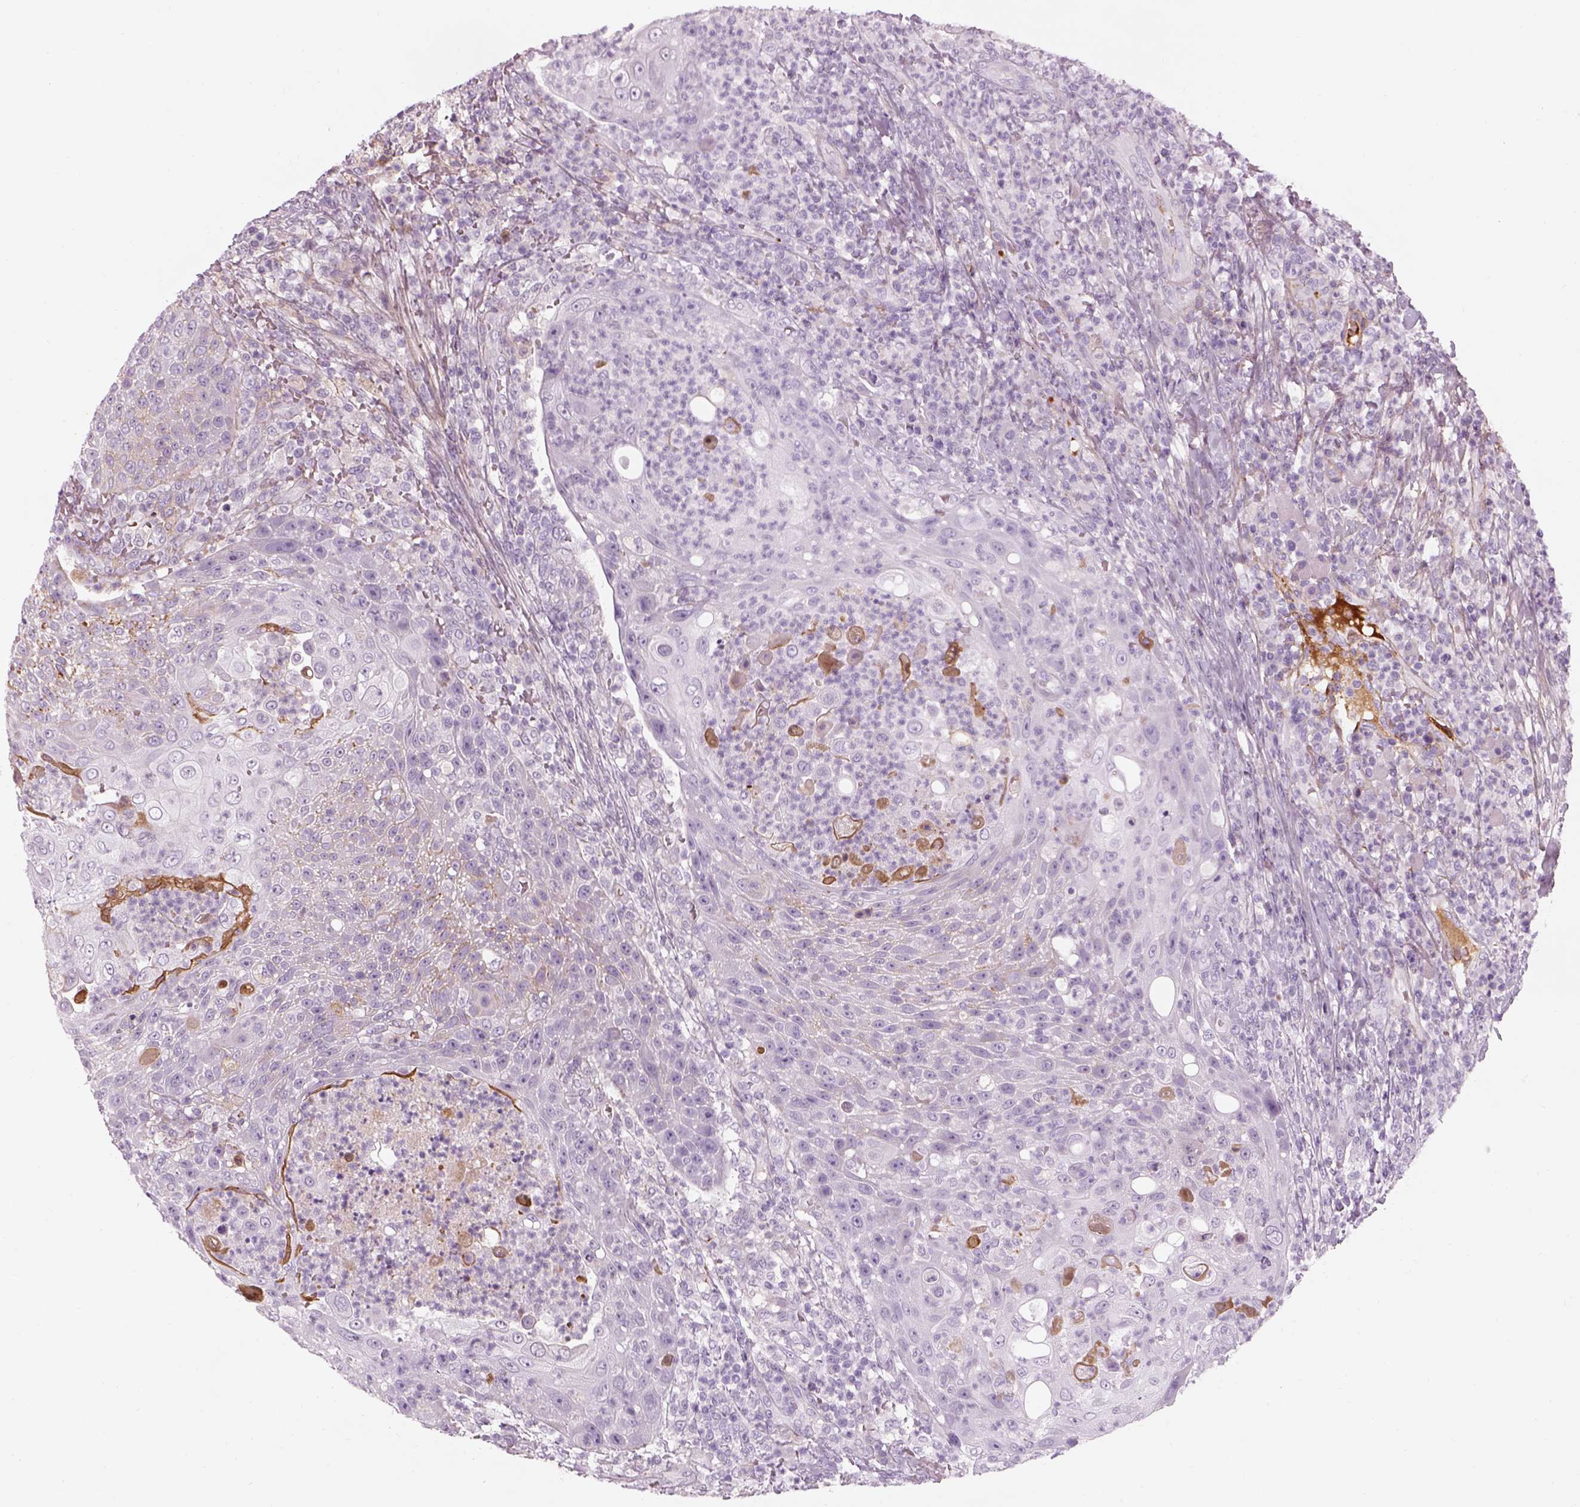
{"staining": {"intensity": "negative", "quantity": "none", "location": "none"}, "tissue": "head and neck cancer", "cell_type": "Tumor cells", "image_type": "cancer", "snomed": [{"axis": "morphology", "description": "Squamous cell carcinoma, NOS"}, {"axis": "topography", "description": "Head-Neck"}], "caption": "Tumor cells are negative for protein expression in human head and neck cancer (squamous cell carcinoma).", "gene": "PABPC1L2B", "patient": {"sex": "male", "age": 69}}